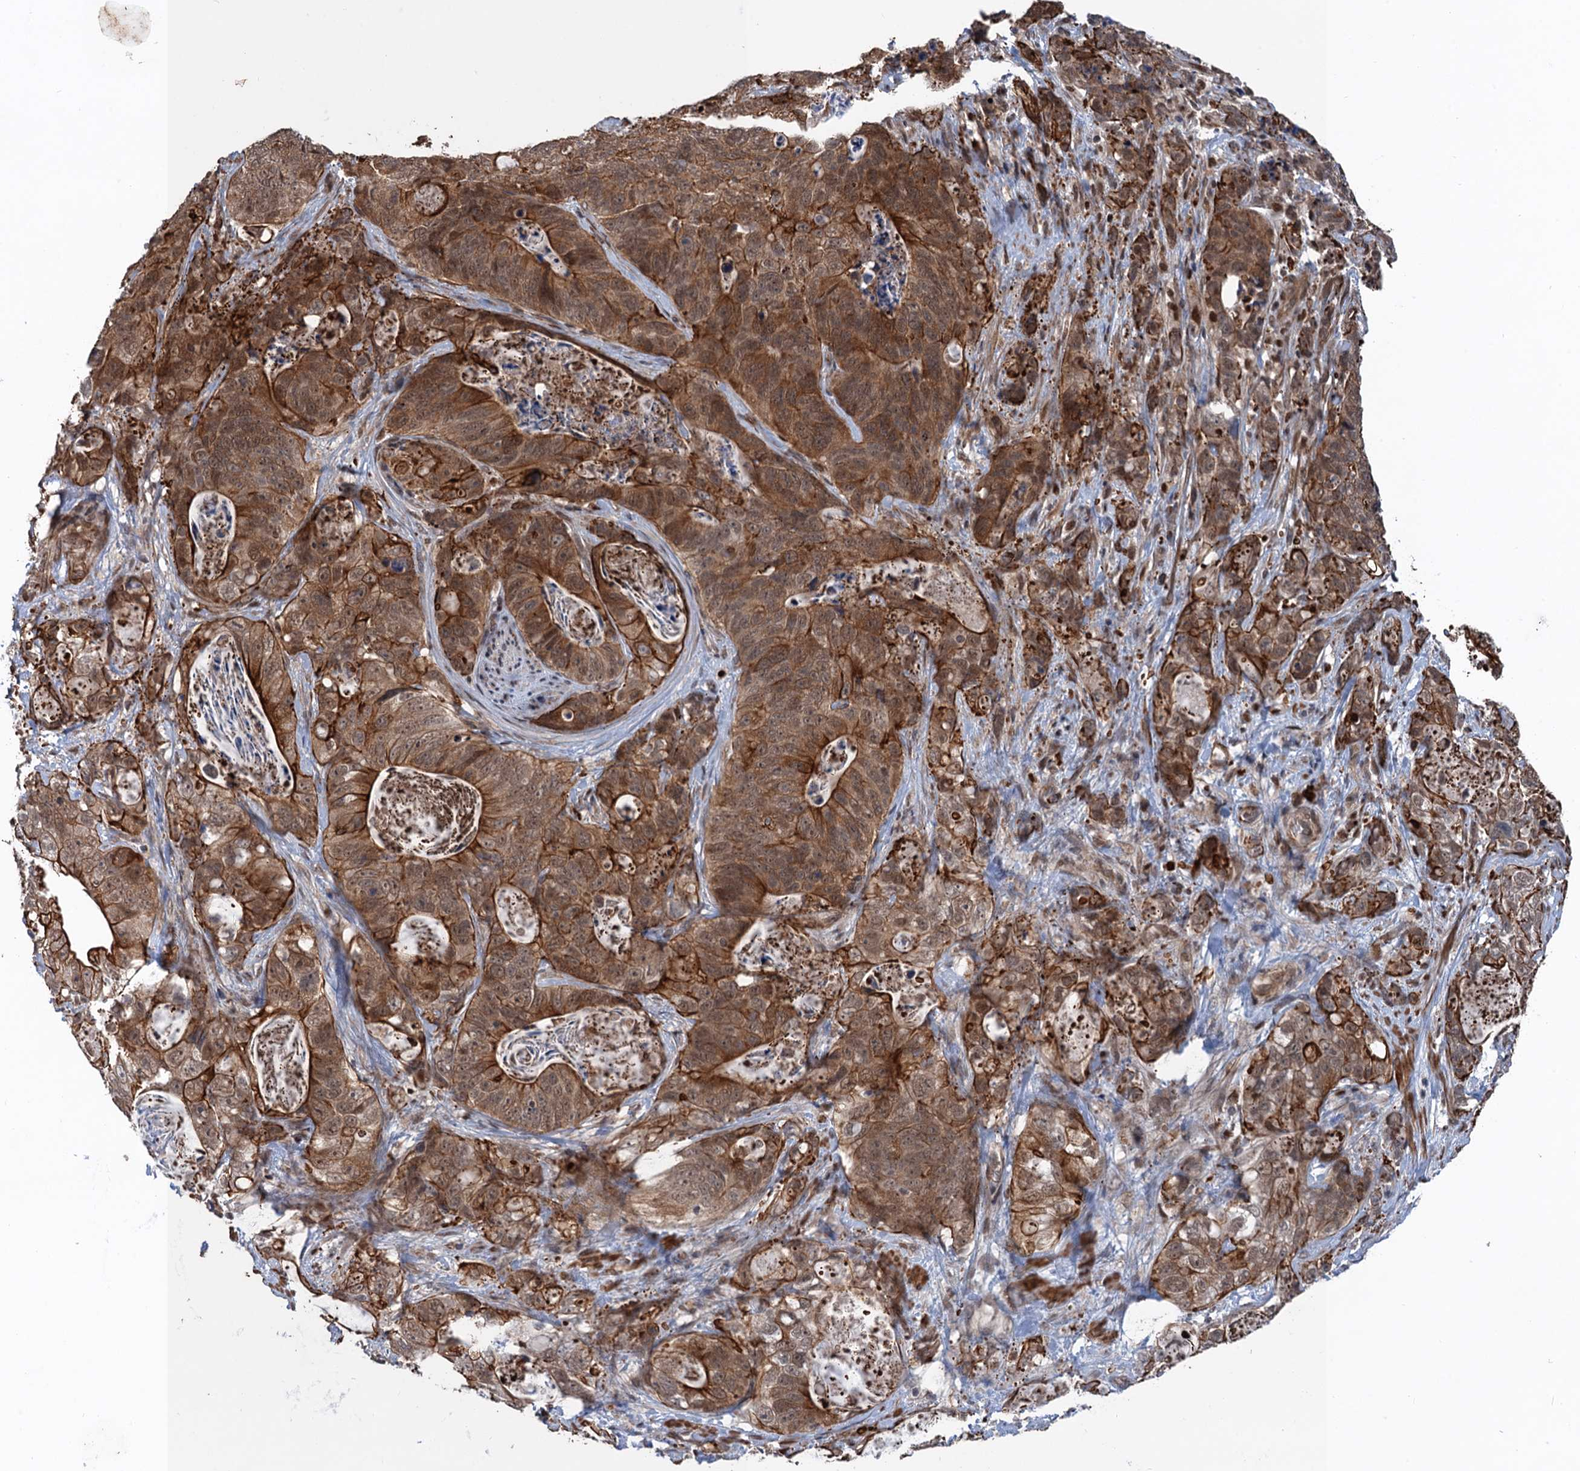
{"staining": {"intensity": "strong", "quantity": ">75%", "location": "cytoplasmic/membranous,nuclear"}, "tissue": "stomach cancer", "cell_type": "Tumor cells", "image_type": "cancer", "snomed": [{"axis": "morphology", "description": "Normal tissue, NOS"}, {"axis": "morphology", "description": "Adenocarcinoma, NOS"}, {"axis": "topography", "description": "Stomach"}], "caption": "Immunohistochemical staining of stomach adenocarcinoma exhibits strong cytoplasmic/membranous and nuclear protein staining in about >75% of tumor cells. The staining was performed using DAB (3,3'-diaminobenzidine), with brown indicating positive protein expression. Nuclei are stained blue with hematoxylin.", "gene": "TTC31", "patient": {"sex": "female", "age": 89}}